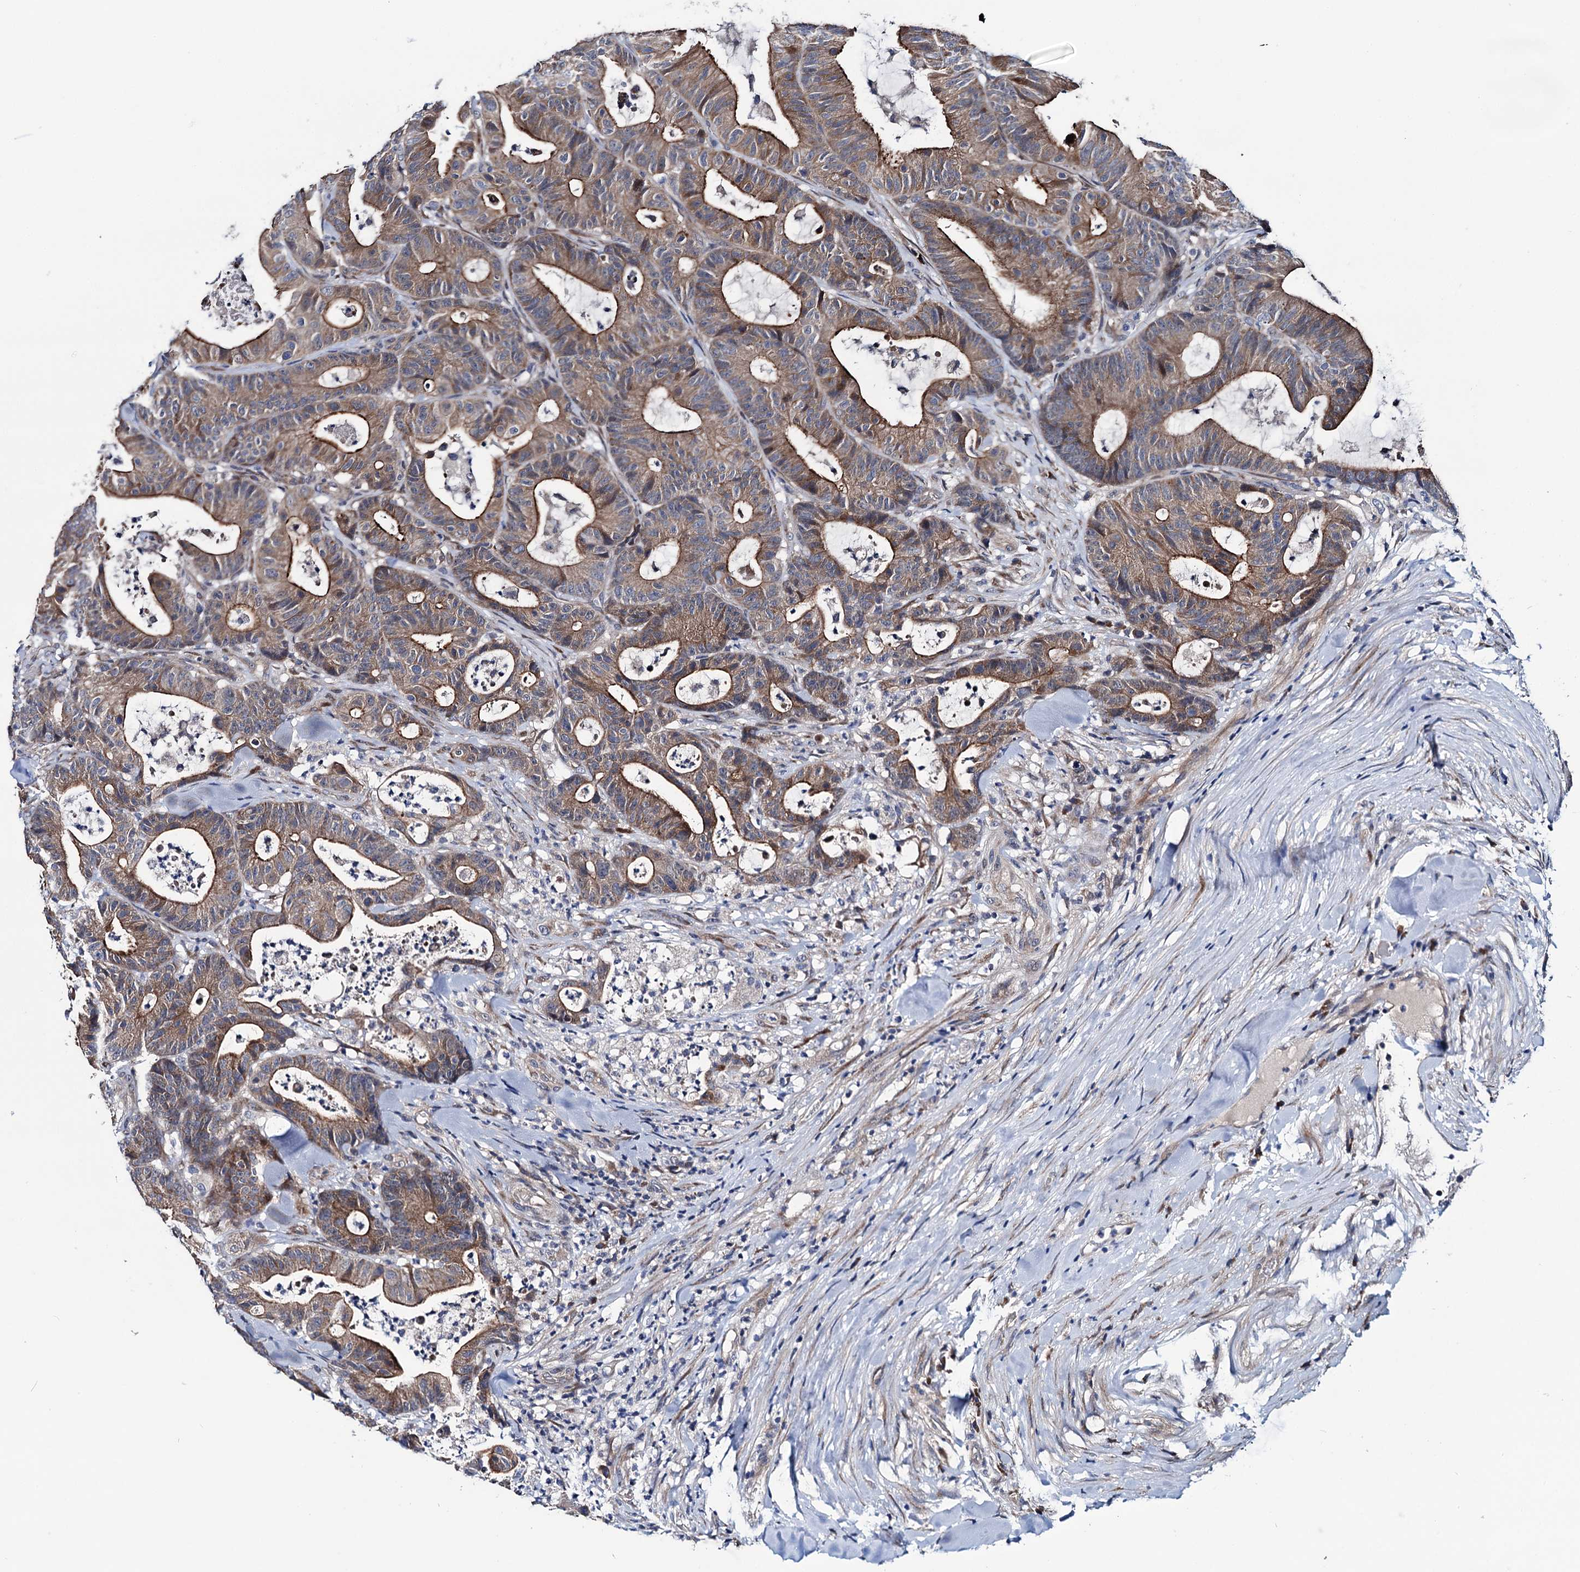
{"staining": {"intensity": "moderate", "quantity": ">75%", "location": "cytoplasmic/membranous"}, "tissue": "colorectal cancer", "cell_type": "Tumor cells", "image_type": "cancer", "snomed": [{"axis": "morphology", "description": "Adenocarcinoma, NOS"}, {"axis": "topography", "description": "Colon"}], "caption": "The image displays a brown stain indicating the presence of a protein in the cytoplasmic/membranous of tumor cells in colorectal adenocarcinoma.", "gene": "EYA4", "patient": {"sex": "female", "age": 84}}